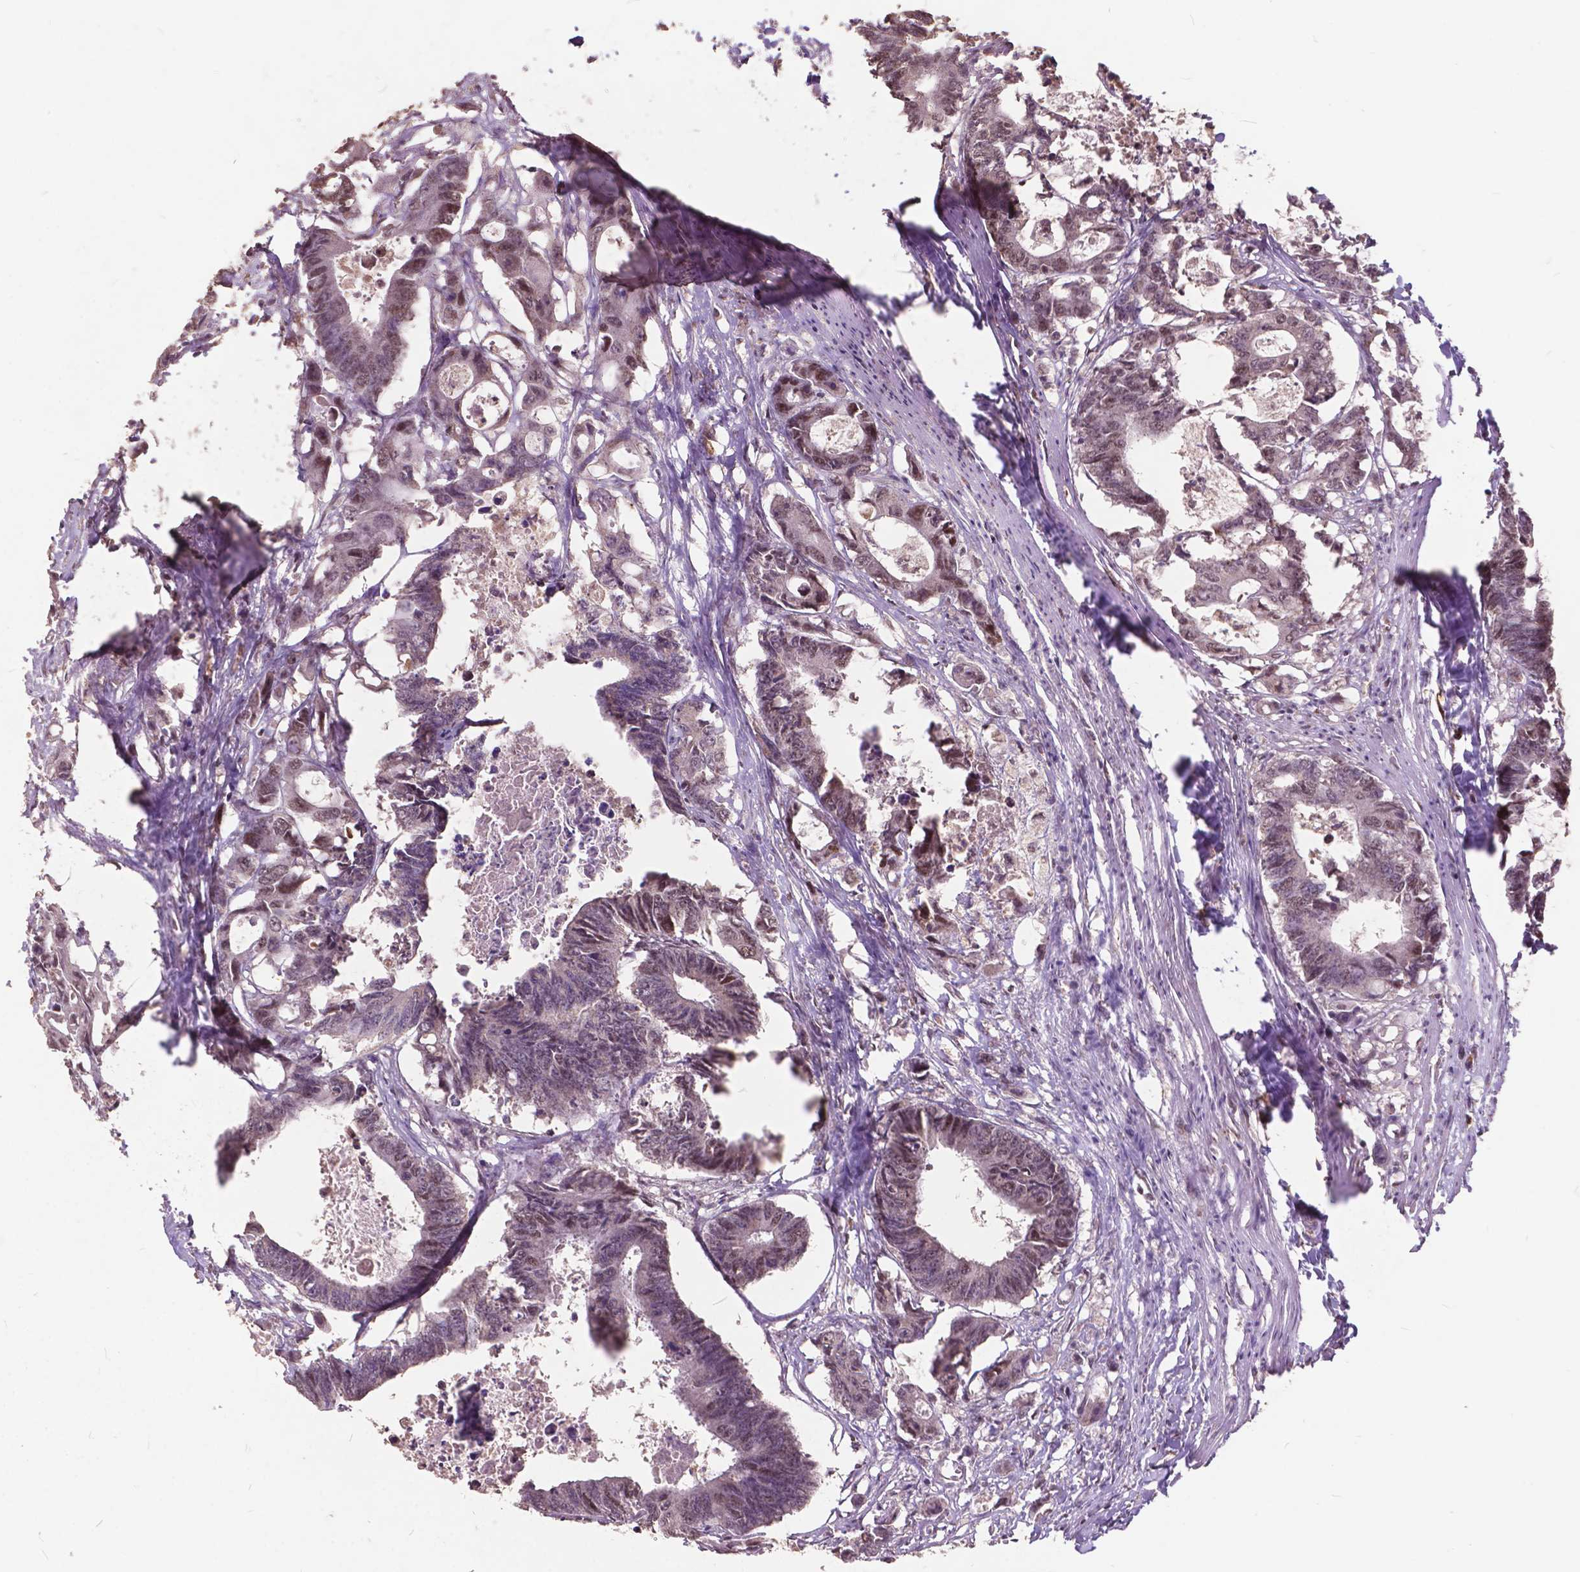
{"staining": {"intensity": "weak", "quantity": "<25%", "location": "nuclear"}, "tissue": "colorectal cancer", "cell_type": "Tumor cells", "image_type": "cancer", "snomed": [{"axis": "morphology", "description": "Adenocarcinoma, NOS"}, {"axis": "topography", "description": "Rectum"}], "caption": "High power microscopy image of an immunohistochemistry (IHC) image of adenocarcinoma (colorectal), revealing no significant staining in tumor cells.", "gene": "MSH2", "patient": {"sex": "male", "age": 54}}